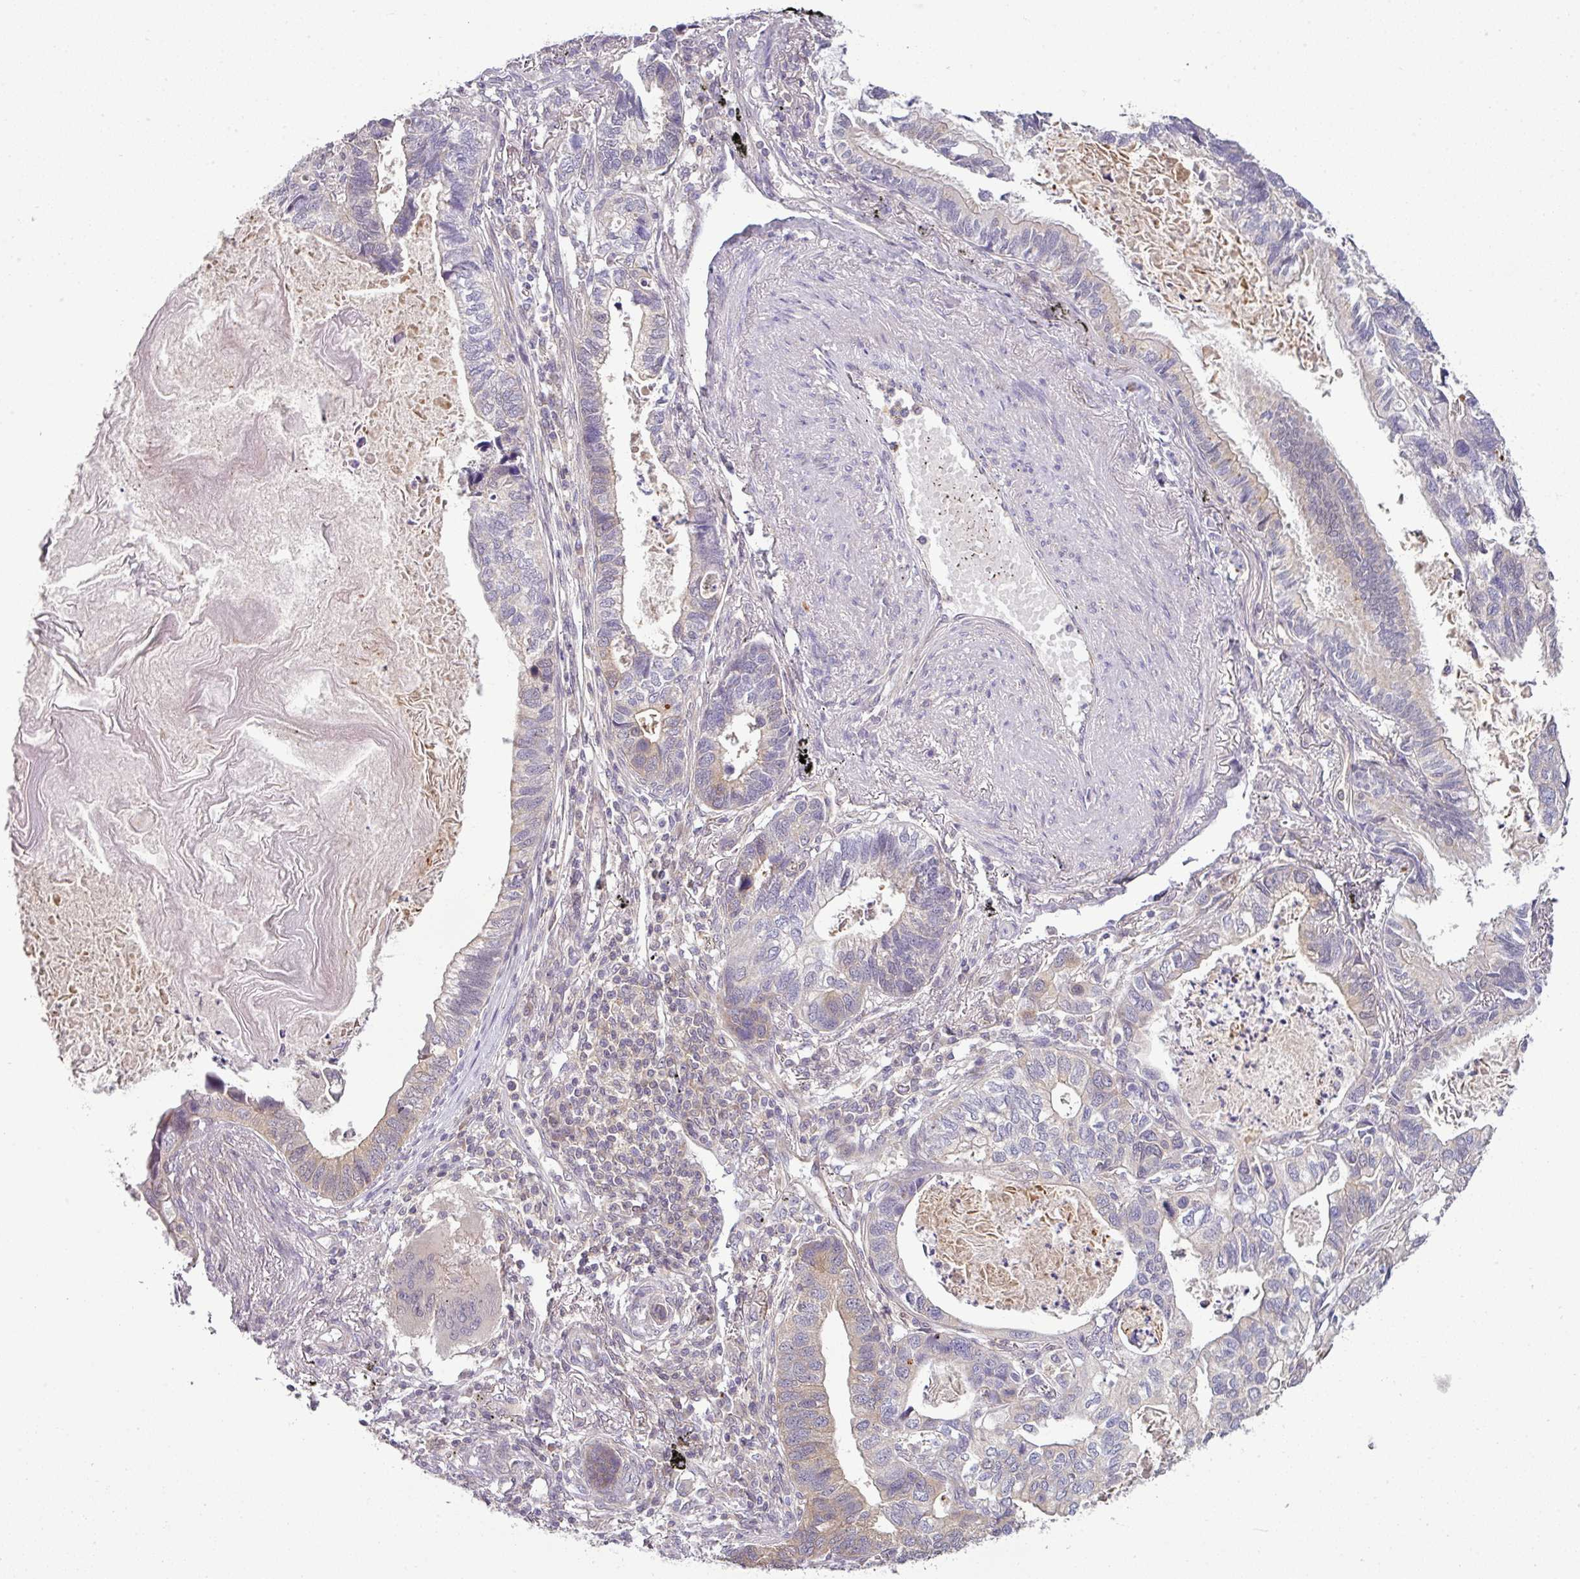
{"staining": {"intensity": "negative", "quantity": "none", "location": "none"}, "tissue": "lung cancer", "cell_type": "Tumor cells", "image_type": "cancer", "snomed": [{"axis": "morphology", "description": "Adenocarcinoma, NOS"}, {"axis": "topography", "description": "Lung"}], "caption": "An image of adenocarcinoma (lung) stained for a protein demonstrates no brown staining in tumor cells. (DAB immunohistochemistry (IHC) with hematoxylin counter stain).", "gene": "DERPC", "patient": {"sex": "male", "age": 67}}